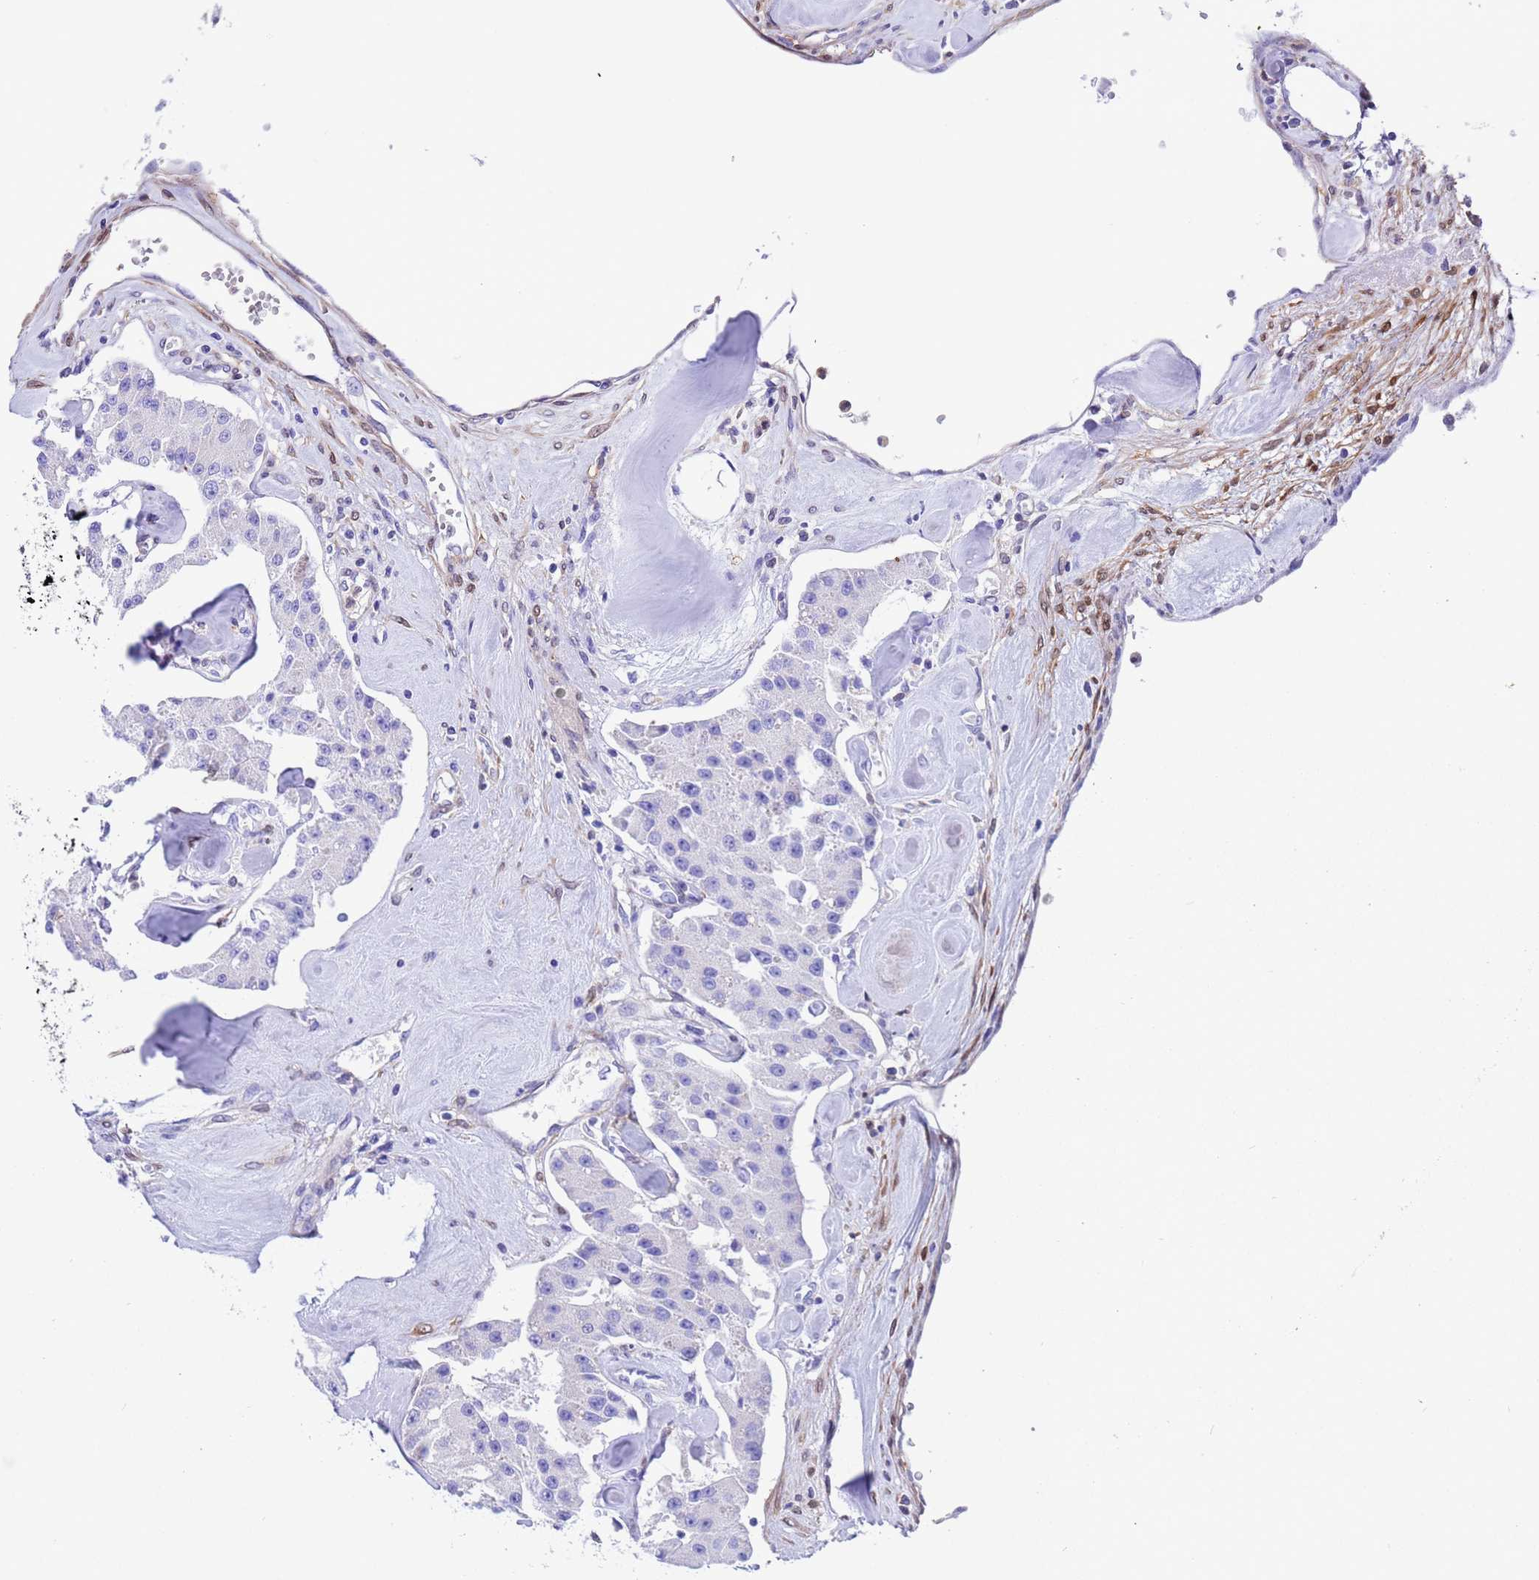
{"staining": {"intensity": "negative", "quantity": "none", "location": "none"}, "tissue": "carcinoid", "cell_type": "Tumor cells", "image_type": "cancer", "snomed": [{"axis": "morphology", "description": "Carcinoid, malignant, NOS"}, {"axis": "topography", "description": "Pancreas"}], "caption": "The photomicrograph displays no staining of tumor cells in carcinoid (malignant).", "gene": "C6orf47", "patient": {"sex": "male", "age": 41}}